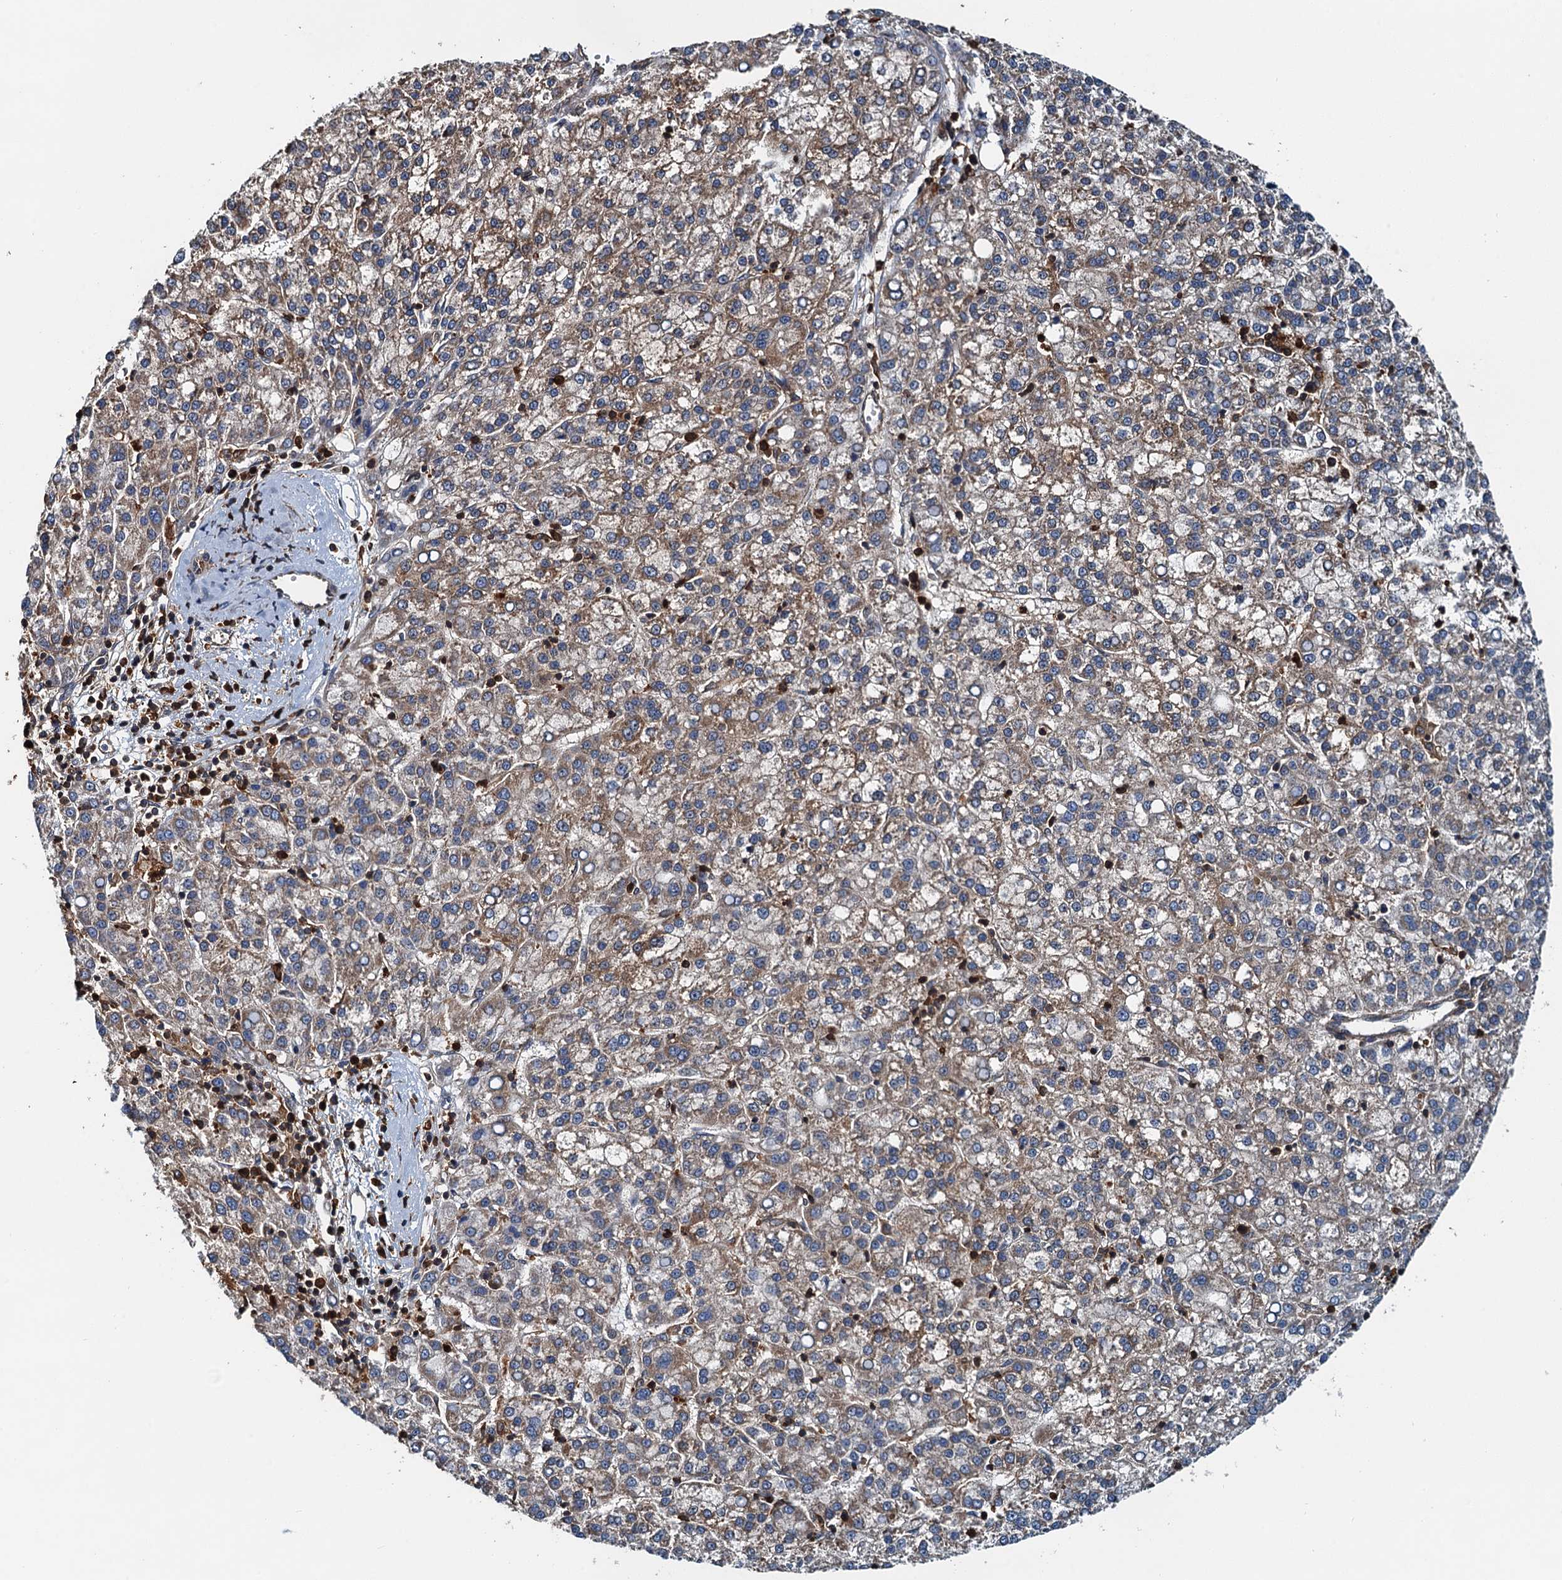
{"staining": {"intensity": "moderate", "quantity": "25%-75%", "location": "cytoplasmic/membranous"}, "tissue": "liver cancer", "cell_type": "Tumor cells", "image_type": "cancer", "snomed": [{"axis": "morphology", "description": "Carcinoma, Hepatocellular, NOS"}, {"axis": "topography", "description": "Liver"}], "caption": "Protein staining shows moderate cytoplasmic/membranous staining in about 25%-75% of tumor cells in liver cancer. The staining was performed using DAB (3,3'-diaminobenzidine) to visualize the protein expression in brown, while the nuclei were stained in blue with hematoxylin (Magnification: 20x).", "gene": "USP6NL", "patient": {"sex": "female", "age": 58}}